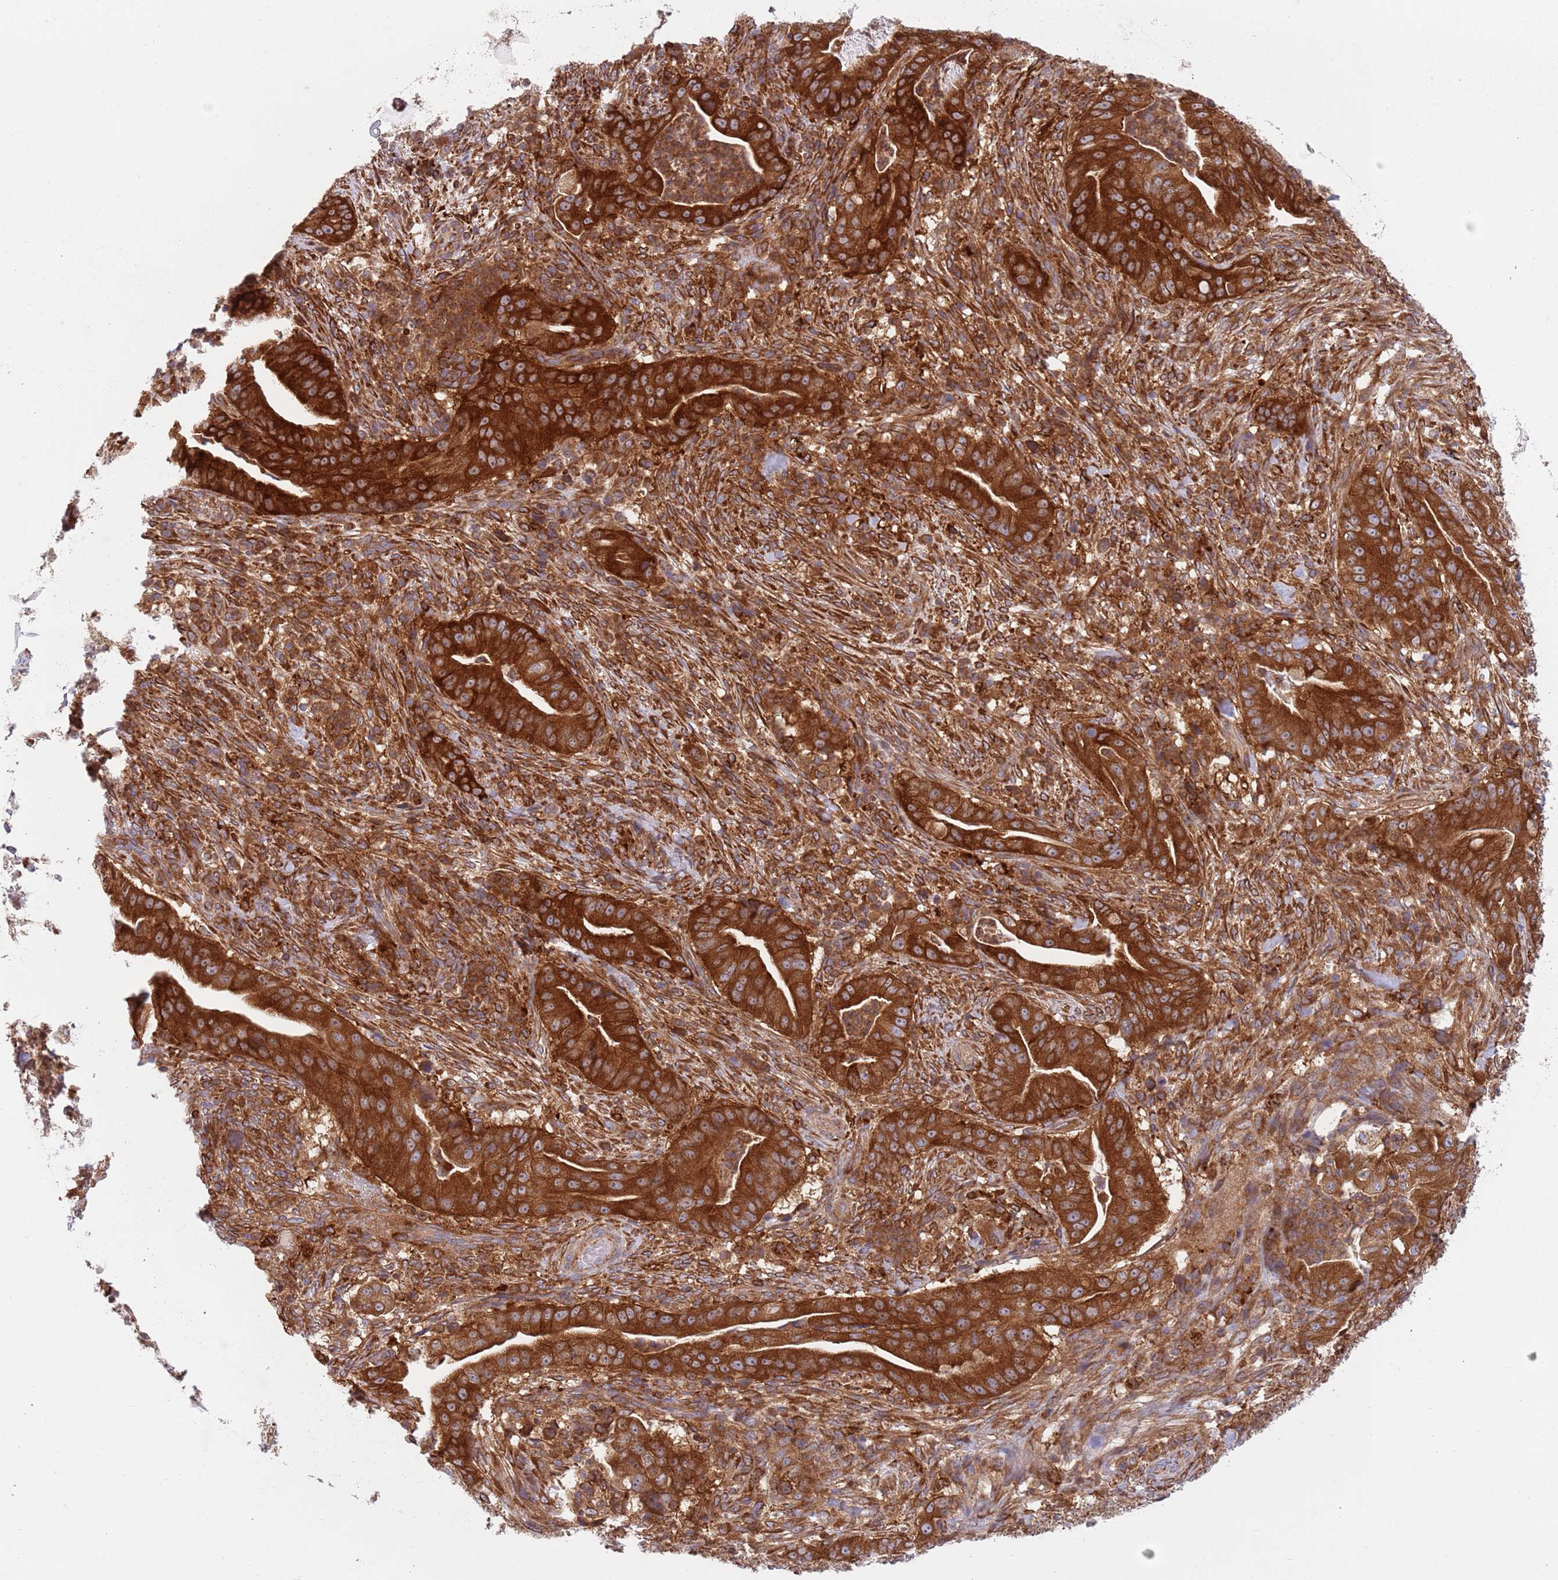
{"staining": {"intensity": "strong", "quantity": ">75%", "location": "cytoplasmic/membranous"}, "tissue": "pancreatic cancer", "cell_type": "Tumor cells", "image_type": "cancer", "snomed": [{"axis": "morphology", "description": "Adenocarcinoma, NOS"}, {"axis": "topography", "description": "Pancreas"}], "caption": "This photomicrograph displays pancreatic cancer stained with immunohistochemistry to label a protein in brown. The cytoplasmic/membranous of tumor cells show strong positivity for the protein. Nuclei are counter-stained blue.", "gene": "ZMYM5", "patient": {"sex": "male", "age": 71}}